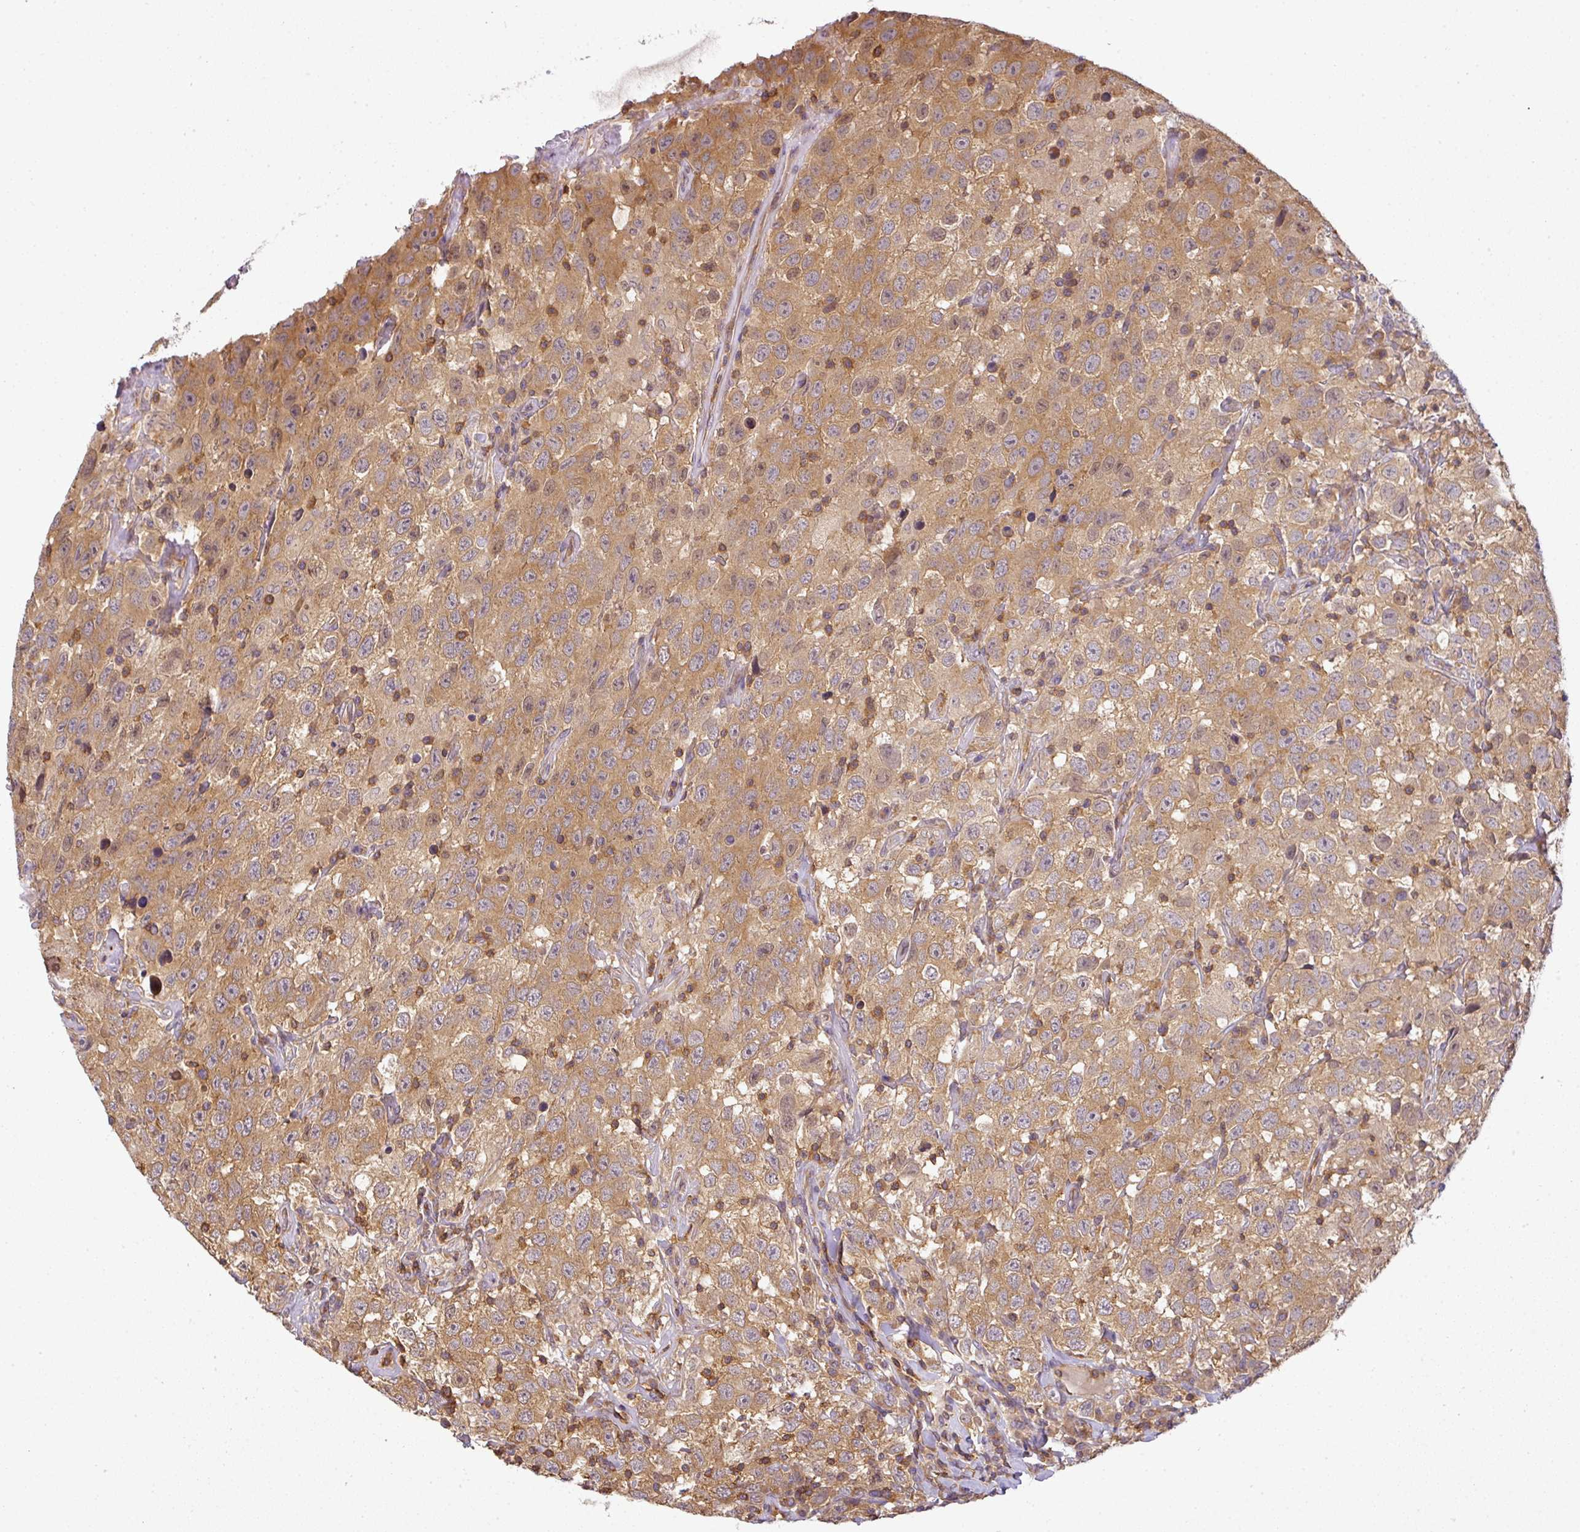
{"staining": {"intensity": "moderate", "quantity": ">75%", "location": "cytoplasmic/membranous"}, "tissue": "testis cancer", "cell_type": "Tumor cells", "image_type": "cancer", "snomed": [{"axis": "morphology", "description": "Seminoma, NOS"}, {"axis": "topography", "description": "Testis"}], "caption": "Immunohistochemistry of human seminoma (testis) displays medium levels of moderate cytoplasmic/membranous staining in approximately >75% of tumor cells.", "gene": "TCL1B", "patient": {"sex": "male", "age": 41}}